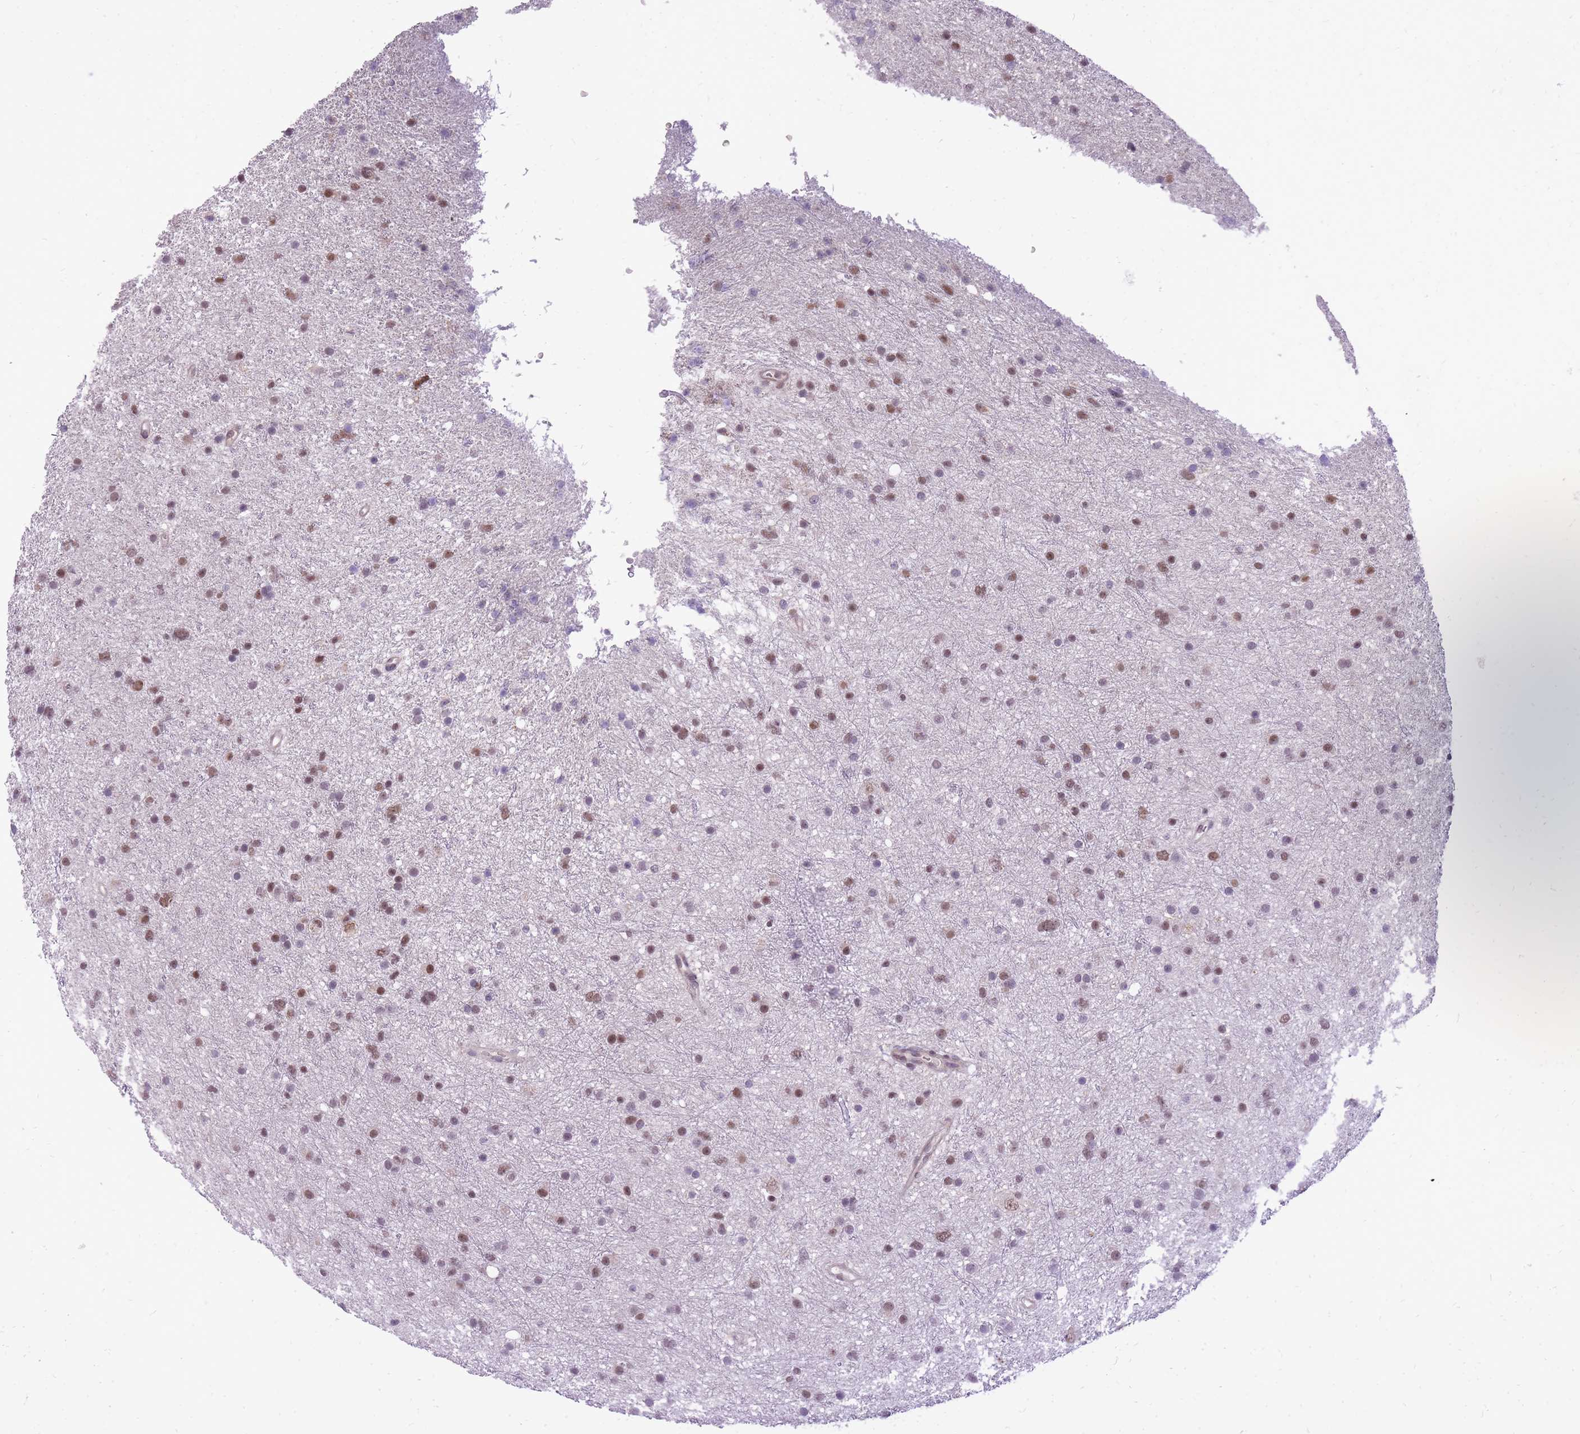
{"staining": {"intensity": "moderate", "quantity": ">75%", "location": "nuclear"}, "tissue": "glioma", "cell_type": "Tumor cells", "image_type": "cancer", "snomed": [{"axis": "morphology", "description": "Glioma, malignant, Low grade"}, {"axis": "topography", "description": "Cerebral cortex"}], "caption": "This is an image of IHC staining of glioma, which shows moderate staining in the nuclear of tumor cells.", "gene": "TIGD1", "patient": {"sex": "female", "age": 39}}